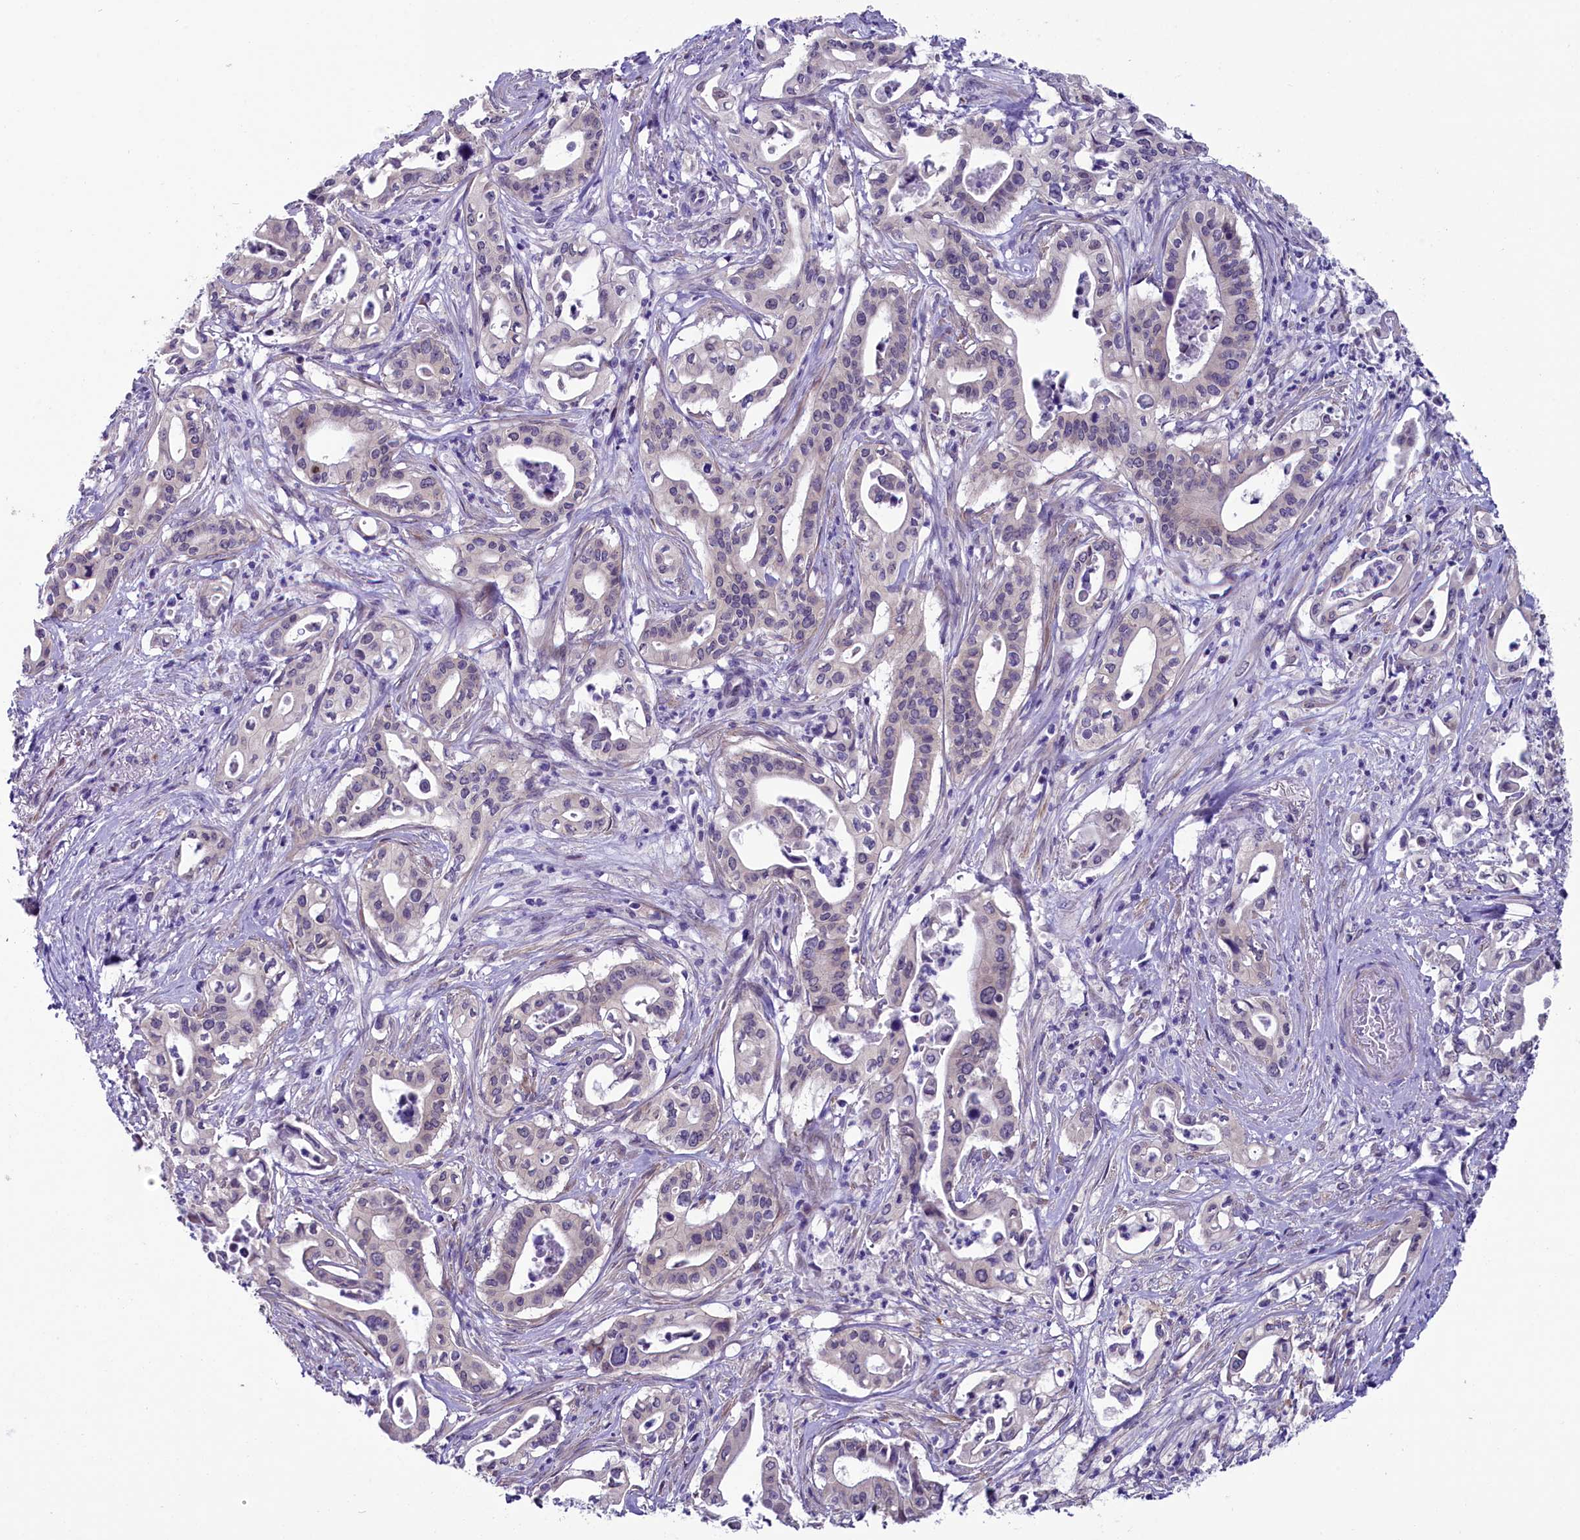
{"staining": {"intensity": "negative", "quantity": "none", "location": "none"}, "tissue": "pancreatic cancer", "cell_type": "Tumor cells", "image_type": "cancer", "snomed": [{"axis": "morphology", "description": "Adenocarcinoma, NOS"}, {"axis": "topography", "description": "Pancreas"}], "caption": "A histopathology image of human pancreatic cancer (adenocarcinoma) is negative for staining in tumor cells.", "gene": "SCD5", "patient": {"sex": "female", "age": 77}}